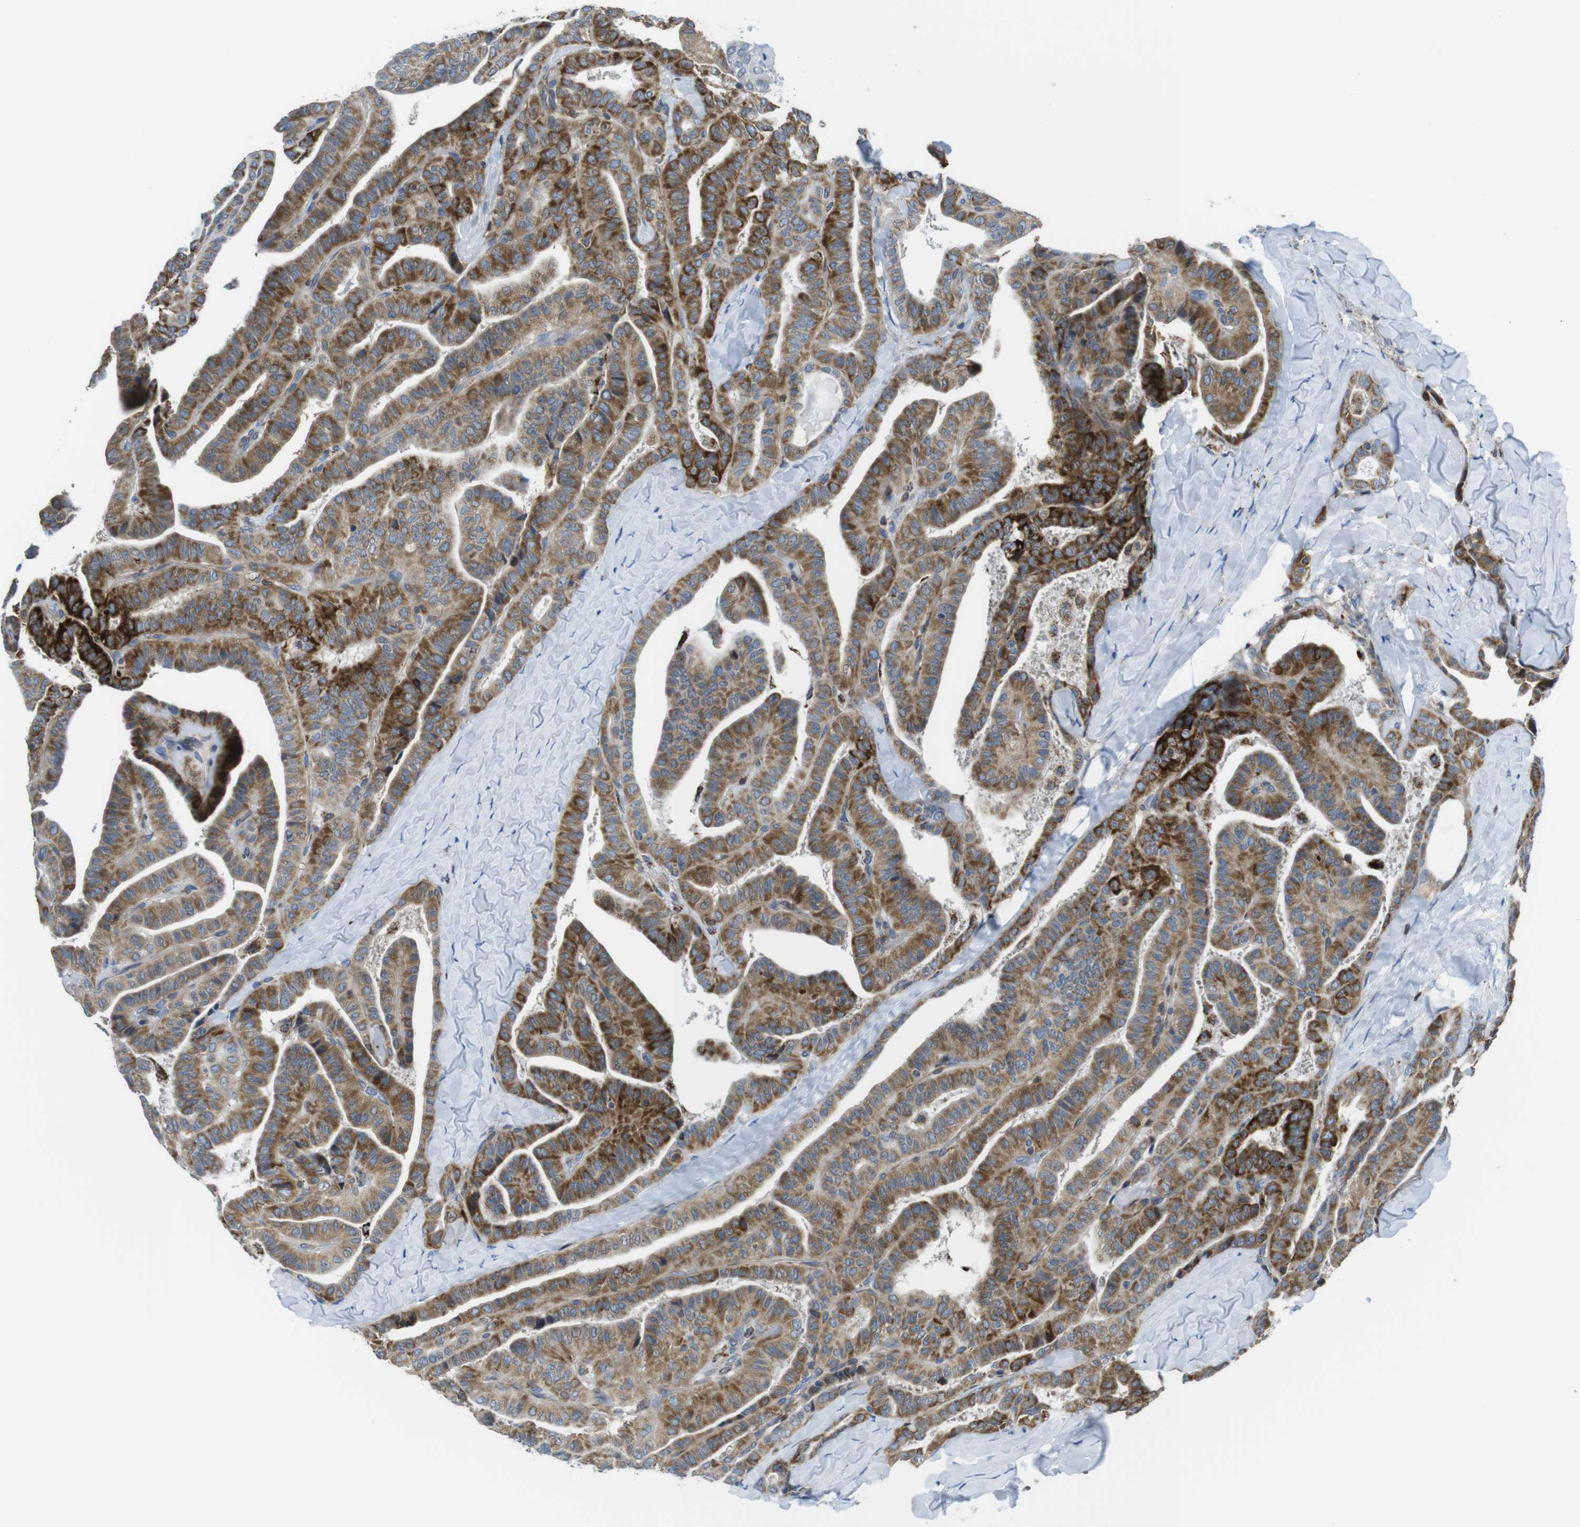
{"staining": {"intensity": "moderate", "quantity": ">75%", "location": "cytoplasmic/membranous"}, "tissue": "thyroid cancer", "cell_type": "Tumor cells", "image_type": "cancer", "snomed": [{"axis": "morphology", "description": "Papillary adenocarcinoma, NOS"}, {"axis": "topography", "description": "Thyroid gland"}], "caption": "Protein staining of thyroid cancer tissue reveals moderate cytoplasmic/membranous positivity in approximately >75% of tumor cells.", "gene": "KCNE3", "patient": {"sex": "male", "age": 77}}